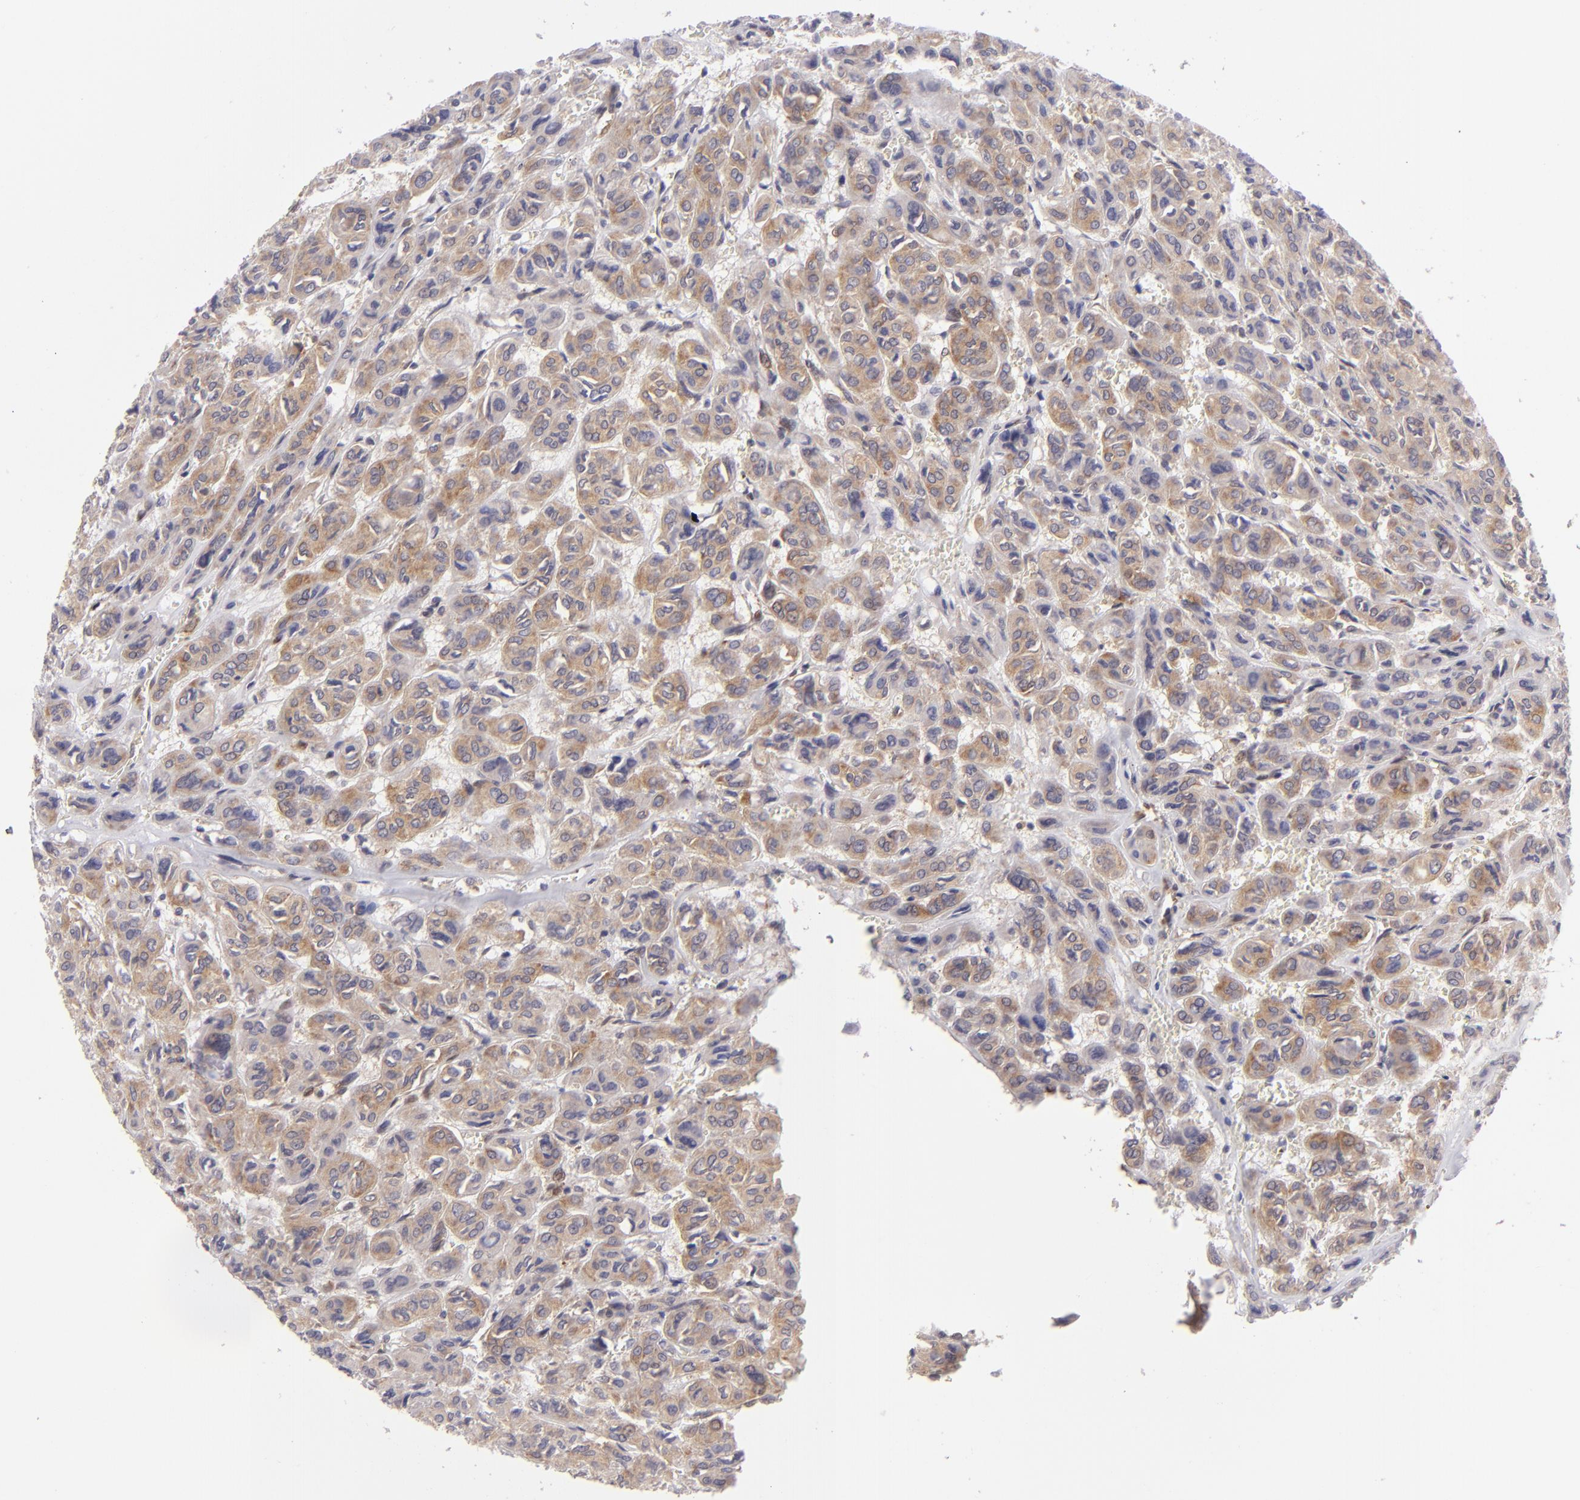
{"staining": {"intensity": "moderate", "quantity": ">75%", "location": "cytoplasmic/membranous"}, "tissue": "thyroid cancer", "cell_type": "Tumor cells", "image_type": "cancer", "snomed": [{"axis": "morphology", "description": "Follicular adenoma carcinoma, NOS"}, {"axis": "topography", "description": "Thyroid gland"}], "caption": "Protein expression analysis of human thyroid cancer reveals moderate cytoplasmic/membranous expression in about >75% of tumor cells.", "gene": "PTPN13", "patient": {"sex": "female", "age": 71}}